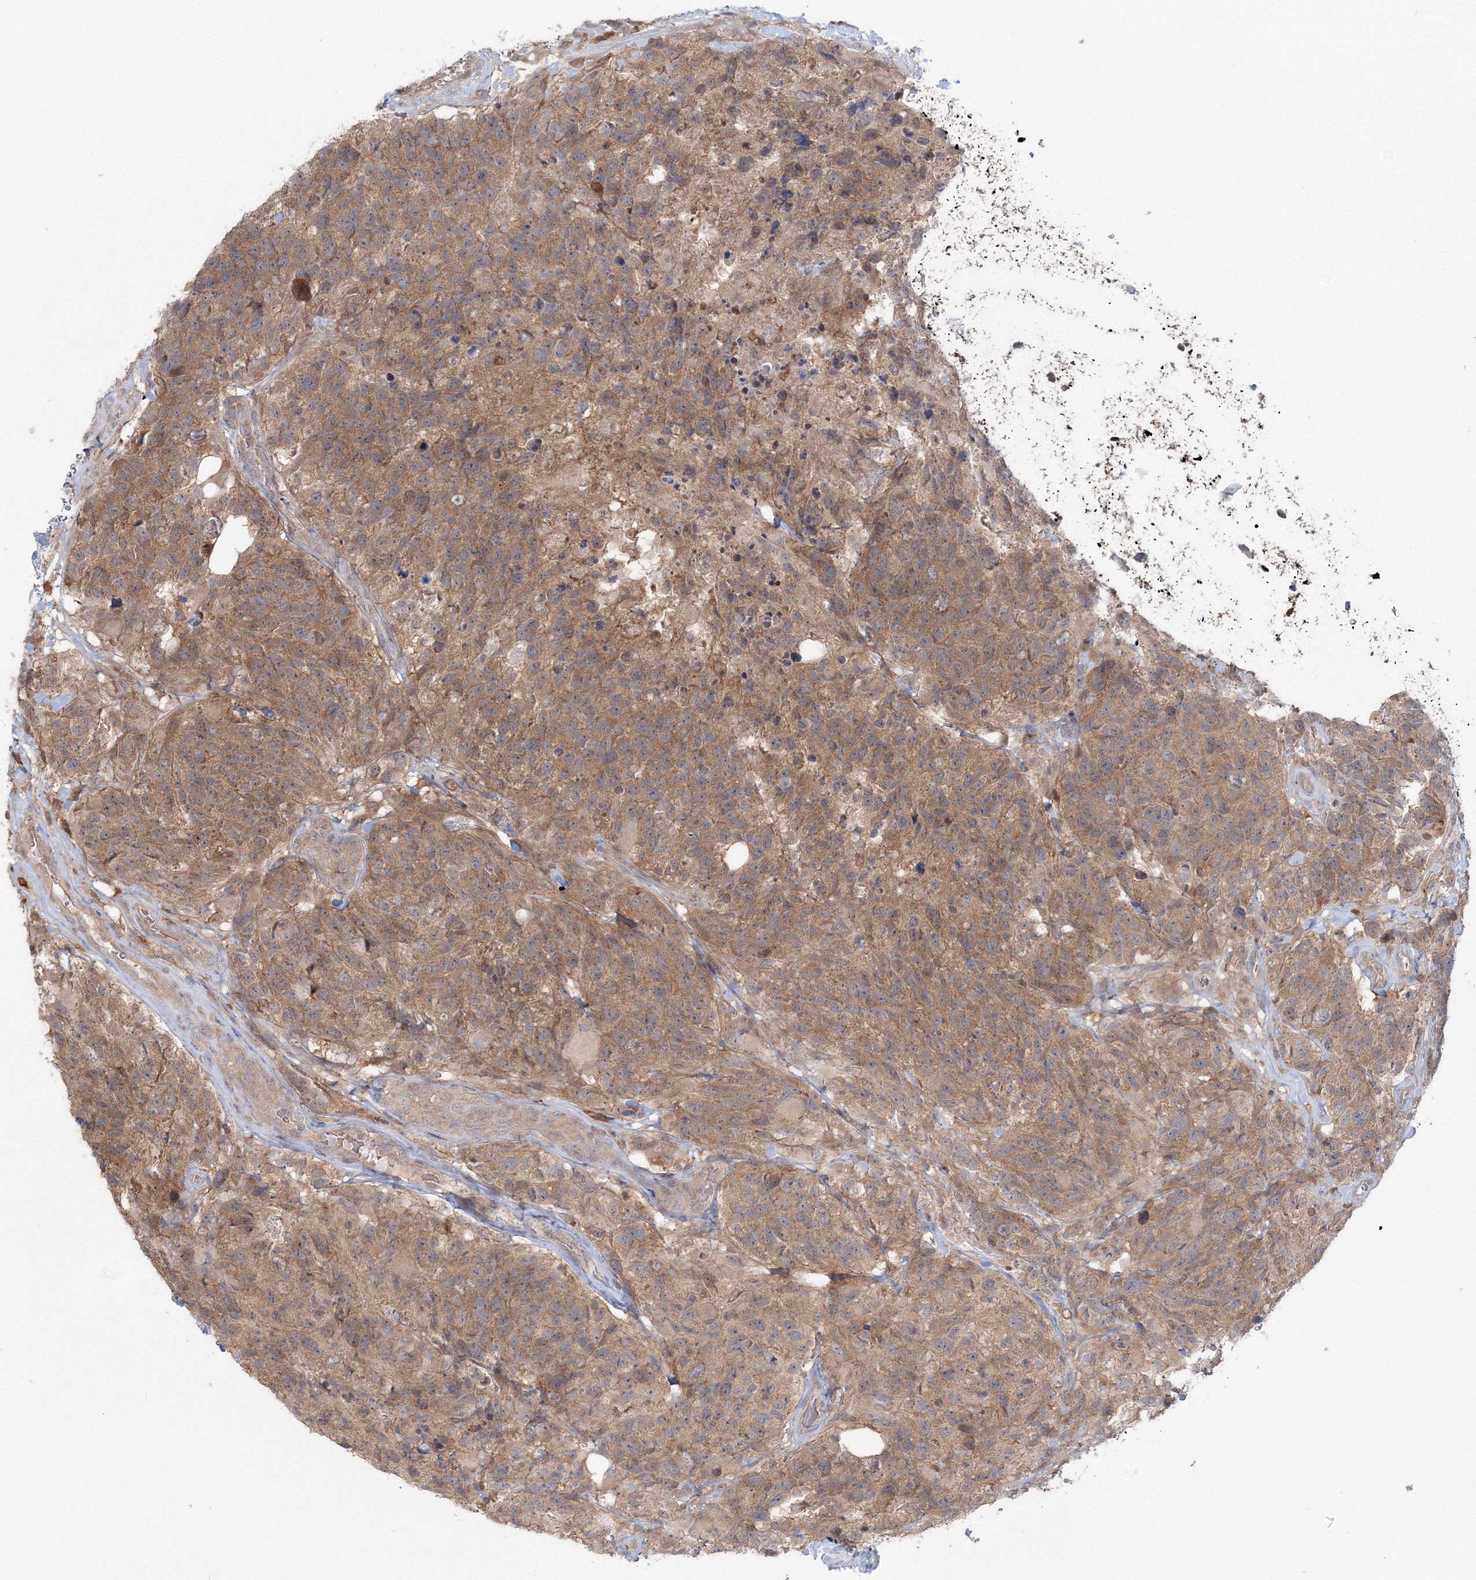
{"staining": {"intensity": "moderate", "quantity": ">75%", "location": "cytoplasmic/membranous"}, "tissue": "glioma", "cell_type": "Tumor cells", "image_type": "cancer", "snomed": [{"axis": "morphology", "description": "Glioma, malignant, High grade"}, {"axis": "topography", "description": "Brain"}], "caption": "Tumor cells demonstrate moderate cytoplasmic/membranous expression in approximately >75% of cells in glioma. (DAB IHC with brightfield microscopy, high magnification).", "gene": "MKRN2", "patient": {"sex": "male", "age": 69}}